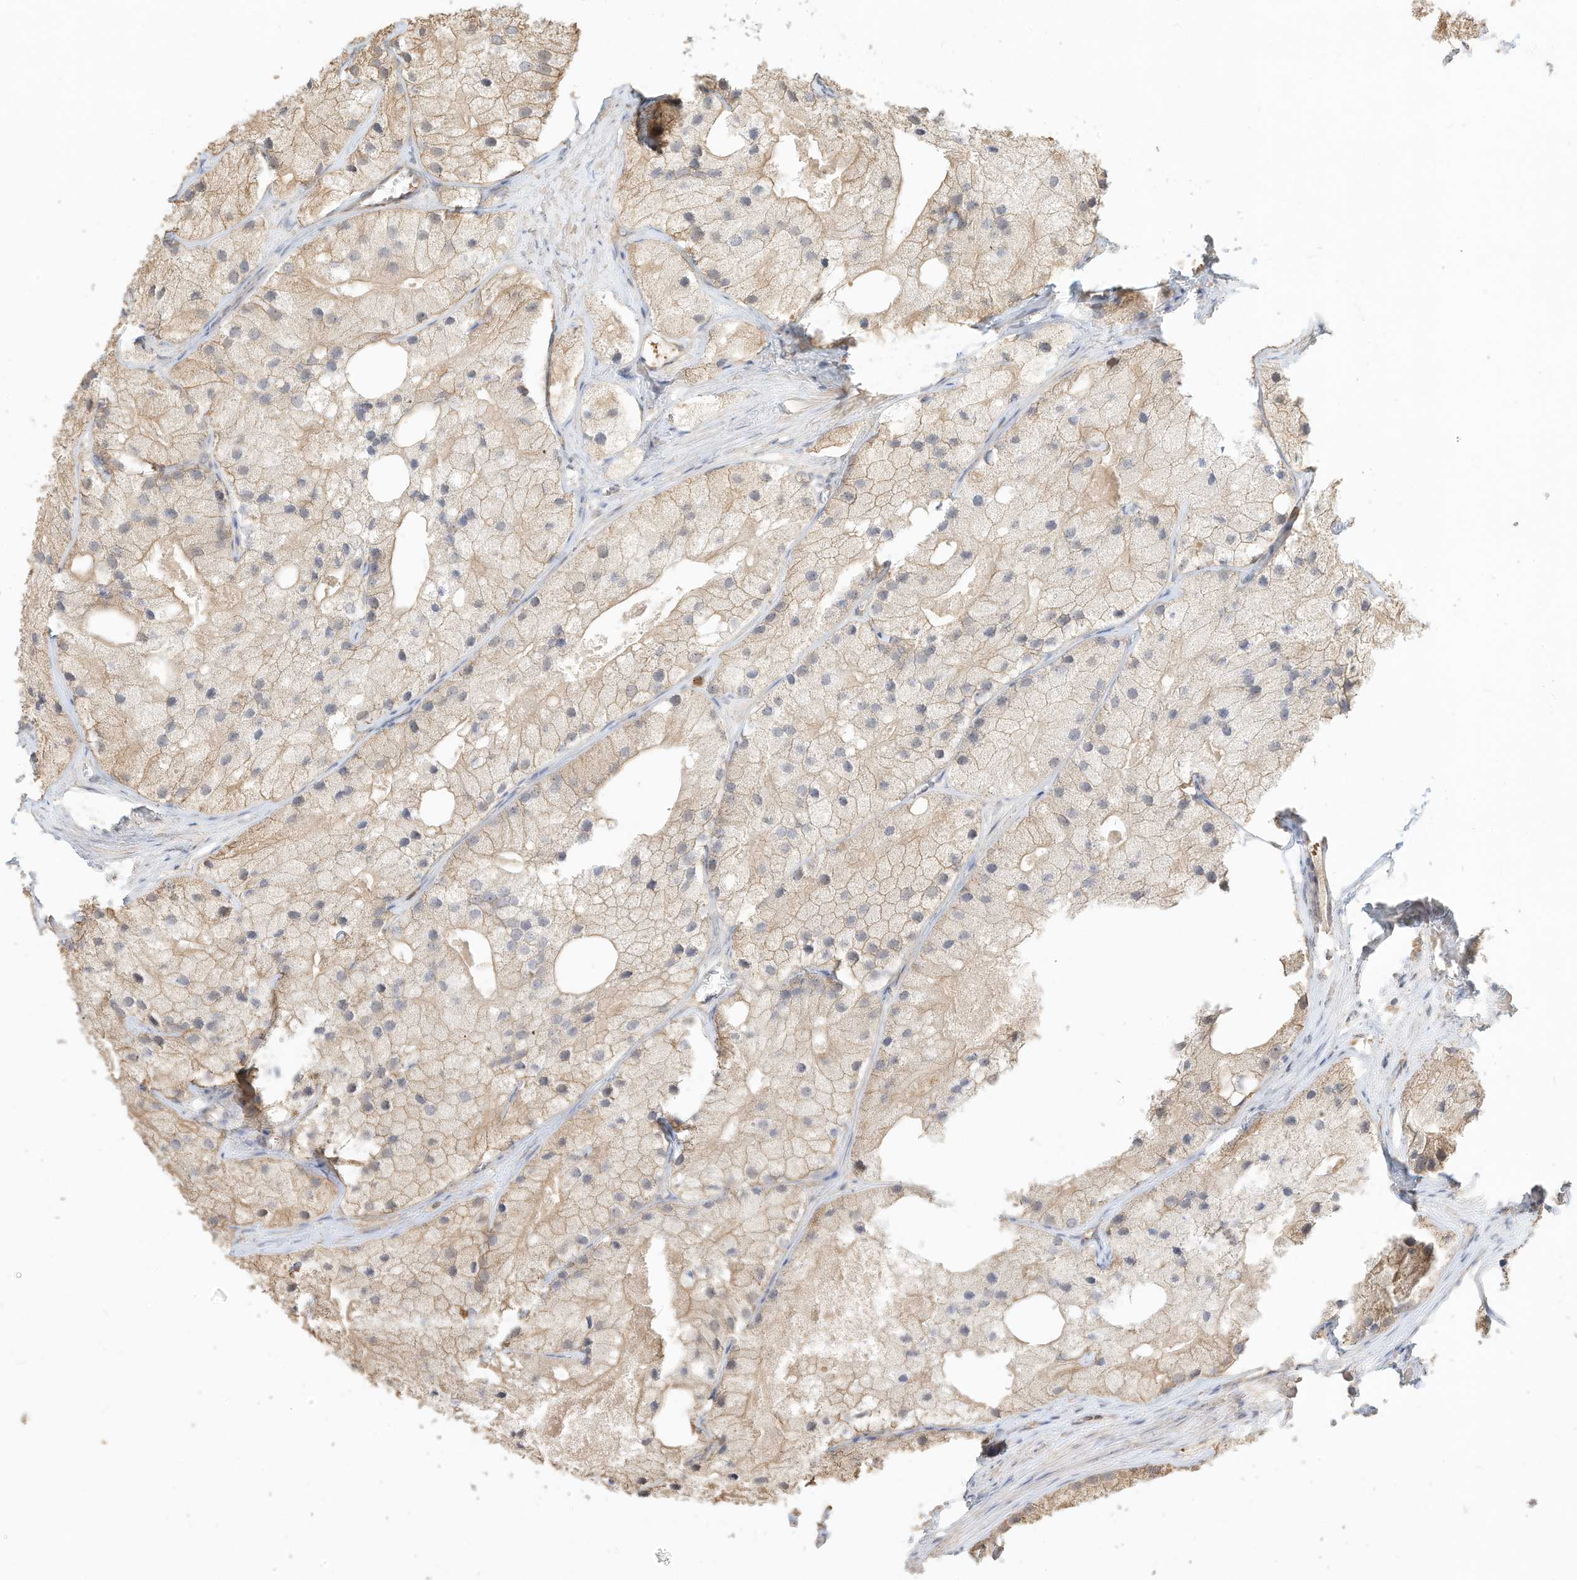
{"staining": {"intensity": "weak", "quantity": "25%-75%", "location": "cytoplasmic/membranous"}, "tissue": "prostate cancer", "cell_type": "Tumor cells", "image_type": "cancer", "snomed": [{"axis": "morphology", "description": "Adenocarcinoma, Low grade"}, {"axis": "topography", "description": "Prostate"}], "caption": "A brown stain labels weak cytoplasmic/membranous staining of a protein in adenocarcinoma (low-grade) (prostate) tumor cells. The protein is shown in brown color, while the nuclei are stained blue.", "gene": "OFD1", "patient": {"sex": "male", "age": 69}}